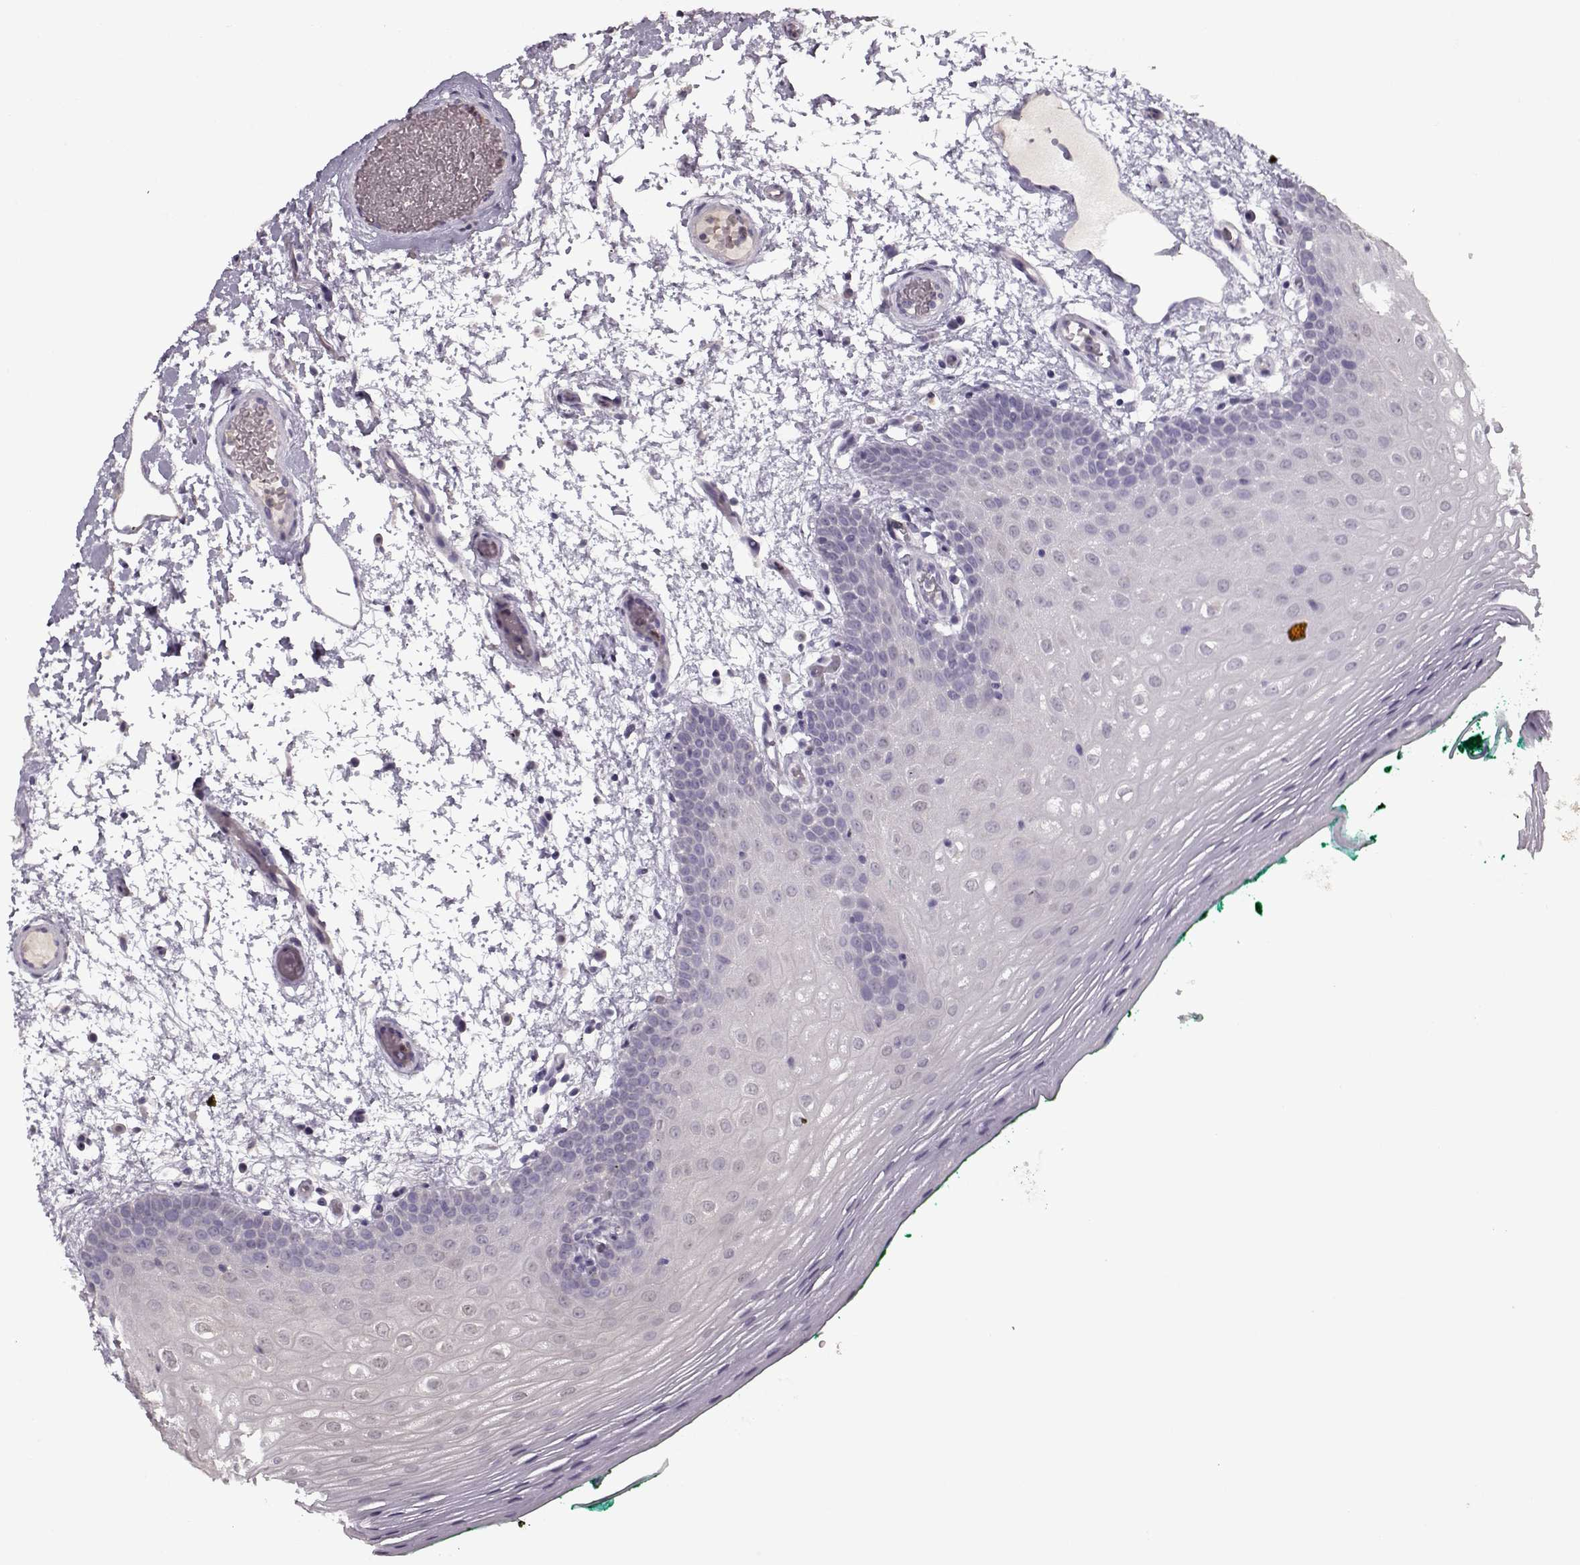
{"staining": {"intensity": "negative", "quantity": "none", "location": "none"}, "tissue": "oral mucosa", "cell_type": "Squamous epithelial cells", "image_type": "normal", "snomed": [{"axis": "morphology", "description": "Normal tissue, NOS"}, {"axis": "morphology", "description": "Squamous cell carcinoma, NOS"}, {"axis": "topography", "description": "Oral tissue"}, {"axis": "topography", "description": "Head-Neck"}], "caption": "DAB immunohistochemical staining of unremarkable human oral mucosa reveals no significant positivity in squamous epithelial cells.", "gene": "ACOT11", "patient": {"sex": "male", "age": 78}}